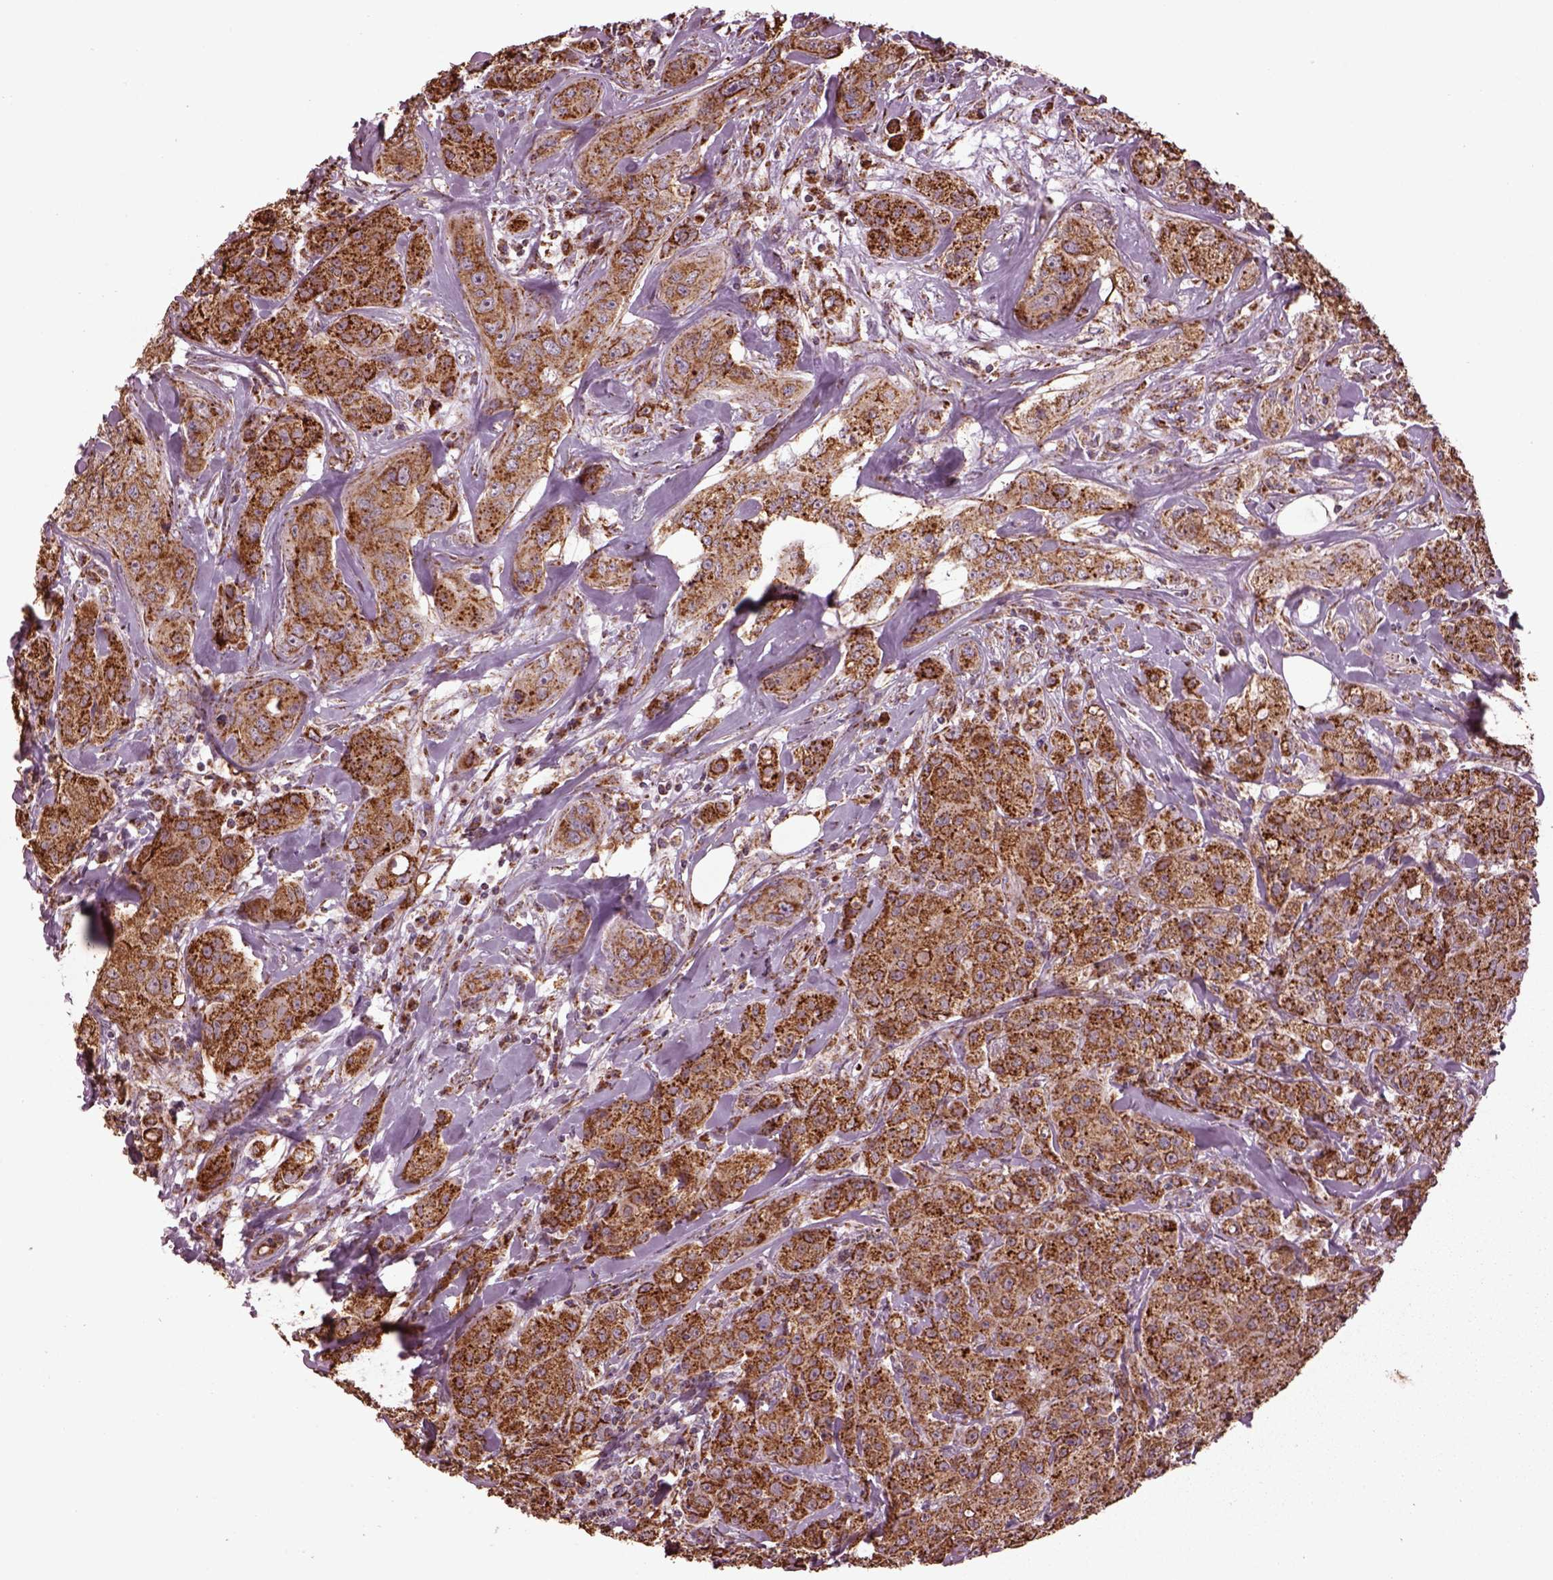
{"staining": {"intensity": "strong", "quantity": ">75%", "location": "cytoplasmic/membranous"}, "tissue": "breast cancer", "cell_type": "Tumor cells", "image_type": "cancer", "snomed": [{"axis": "morphology", "description": "Duct carcinoma"}, {"axis": "topography", "description": "Breast"}], "caption": "About >75% of tumor cells in intraductal carcinoma (breast) exhibit strong cytoplasmic/membranous protein staining as visualized by brown immunohistochemical staining.", "gene": "TMEM254", "patient": {"sex": "female", "age": 43}}